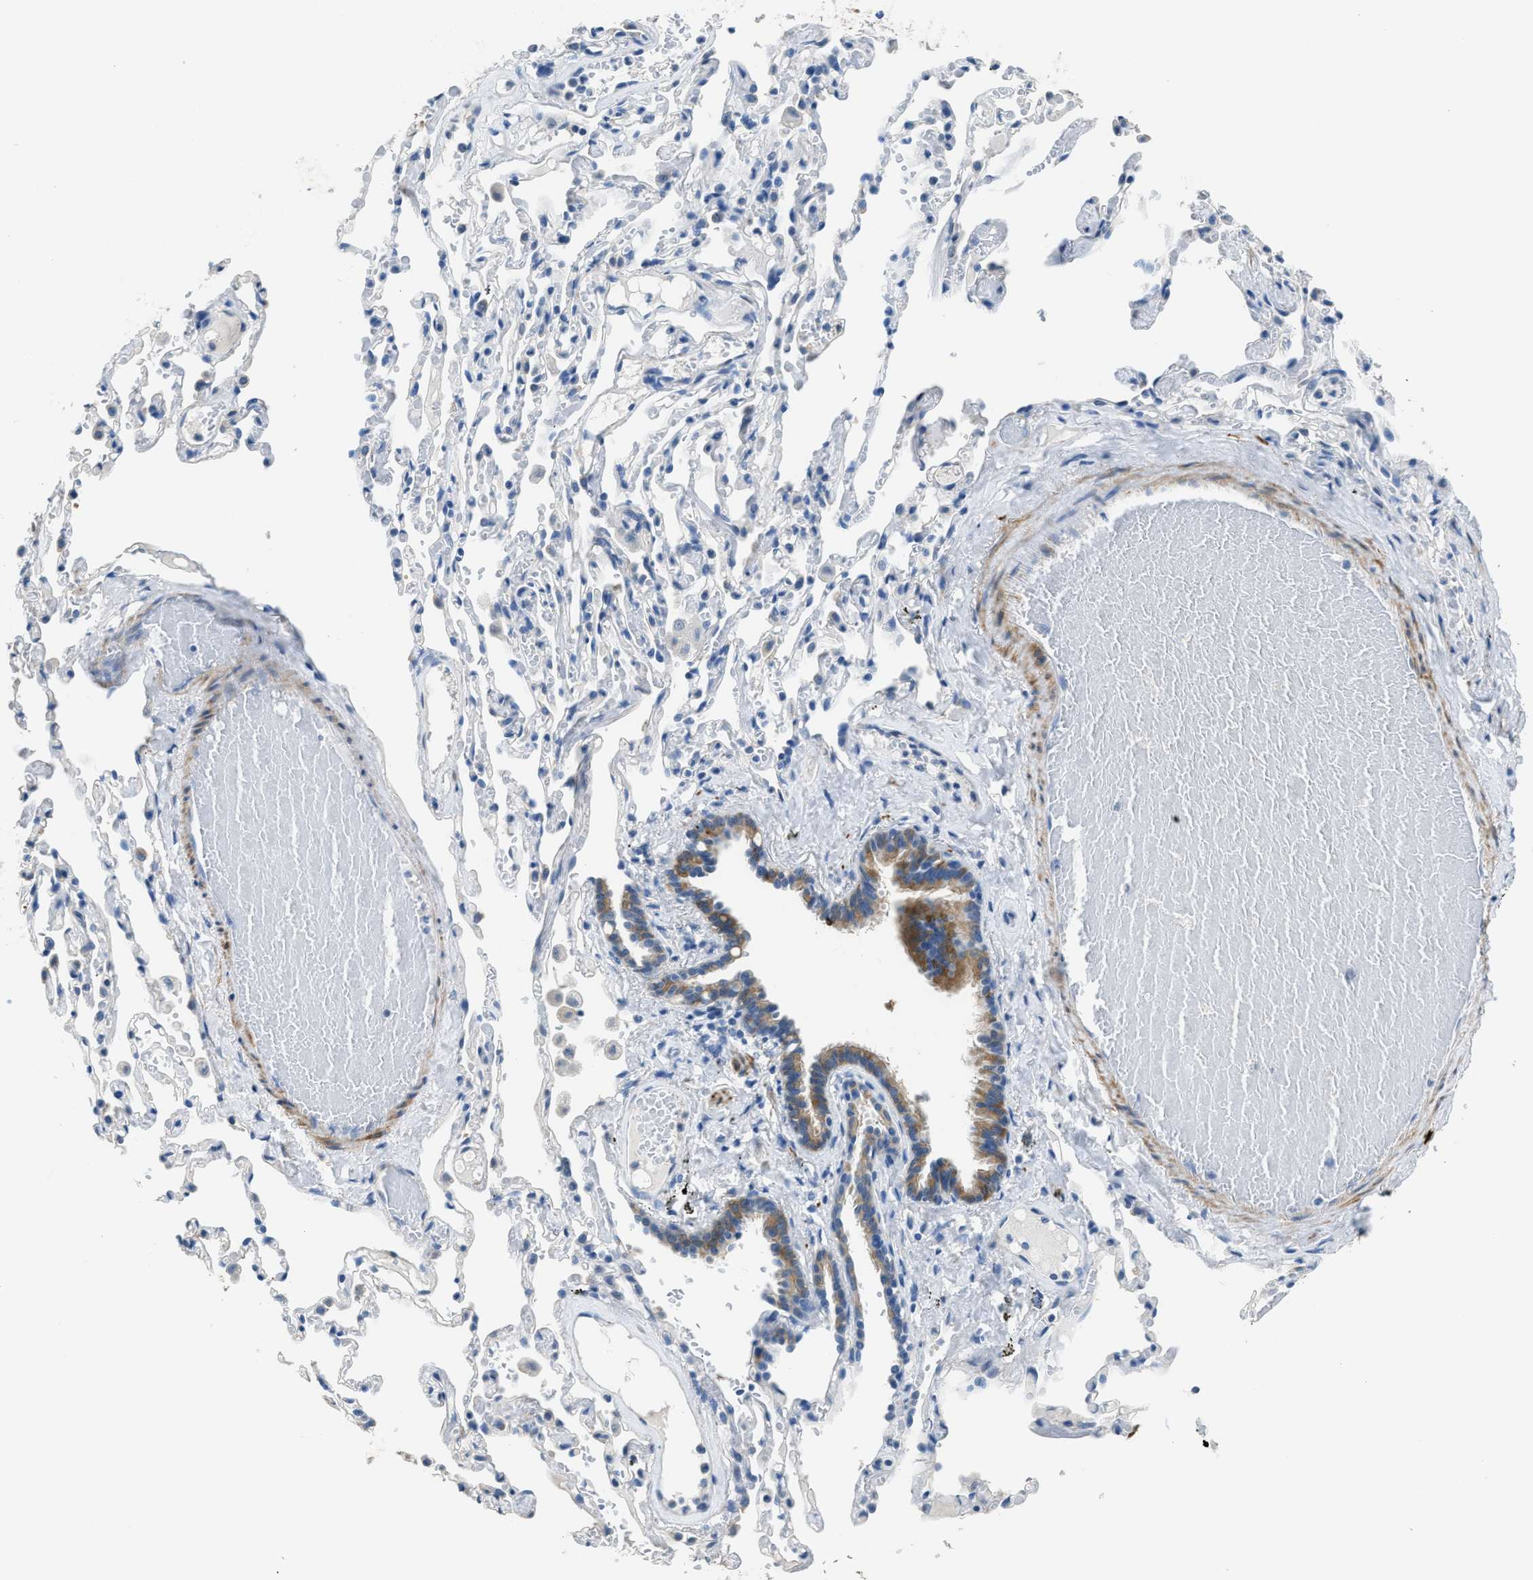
{"staining": {"intensity": "moderate", "quantity": ">75%", "location": "cytoplasmic/membranous"}, "tissue": "bronchus", "cell_type": "Respiratory epithelial cells", "image_type": "normal", "snomed": [{"axis": "morphology", "description": "Normal tissue, NOS"}, {"axis": "morphology", "description": "Inflammation, NOS"}, {"axis": "topography", "description": "Cartilage tissue"}, {"axis": "topography", "description": "Lung"}], "caption": "Protein expression analysis of normal bronchus demonstrates moderate cytoplasmic/membranous positivity in approximately >75% of respiratory epithelial cells. Immunohistochemistry stains the protein of interest in brown and the nuclei are stained blue.", "gene": "ZSWIM5", "patient": {"sex": "male", "age": 71}}